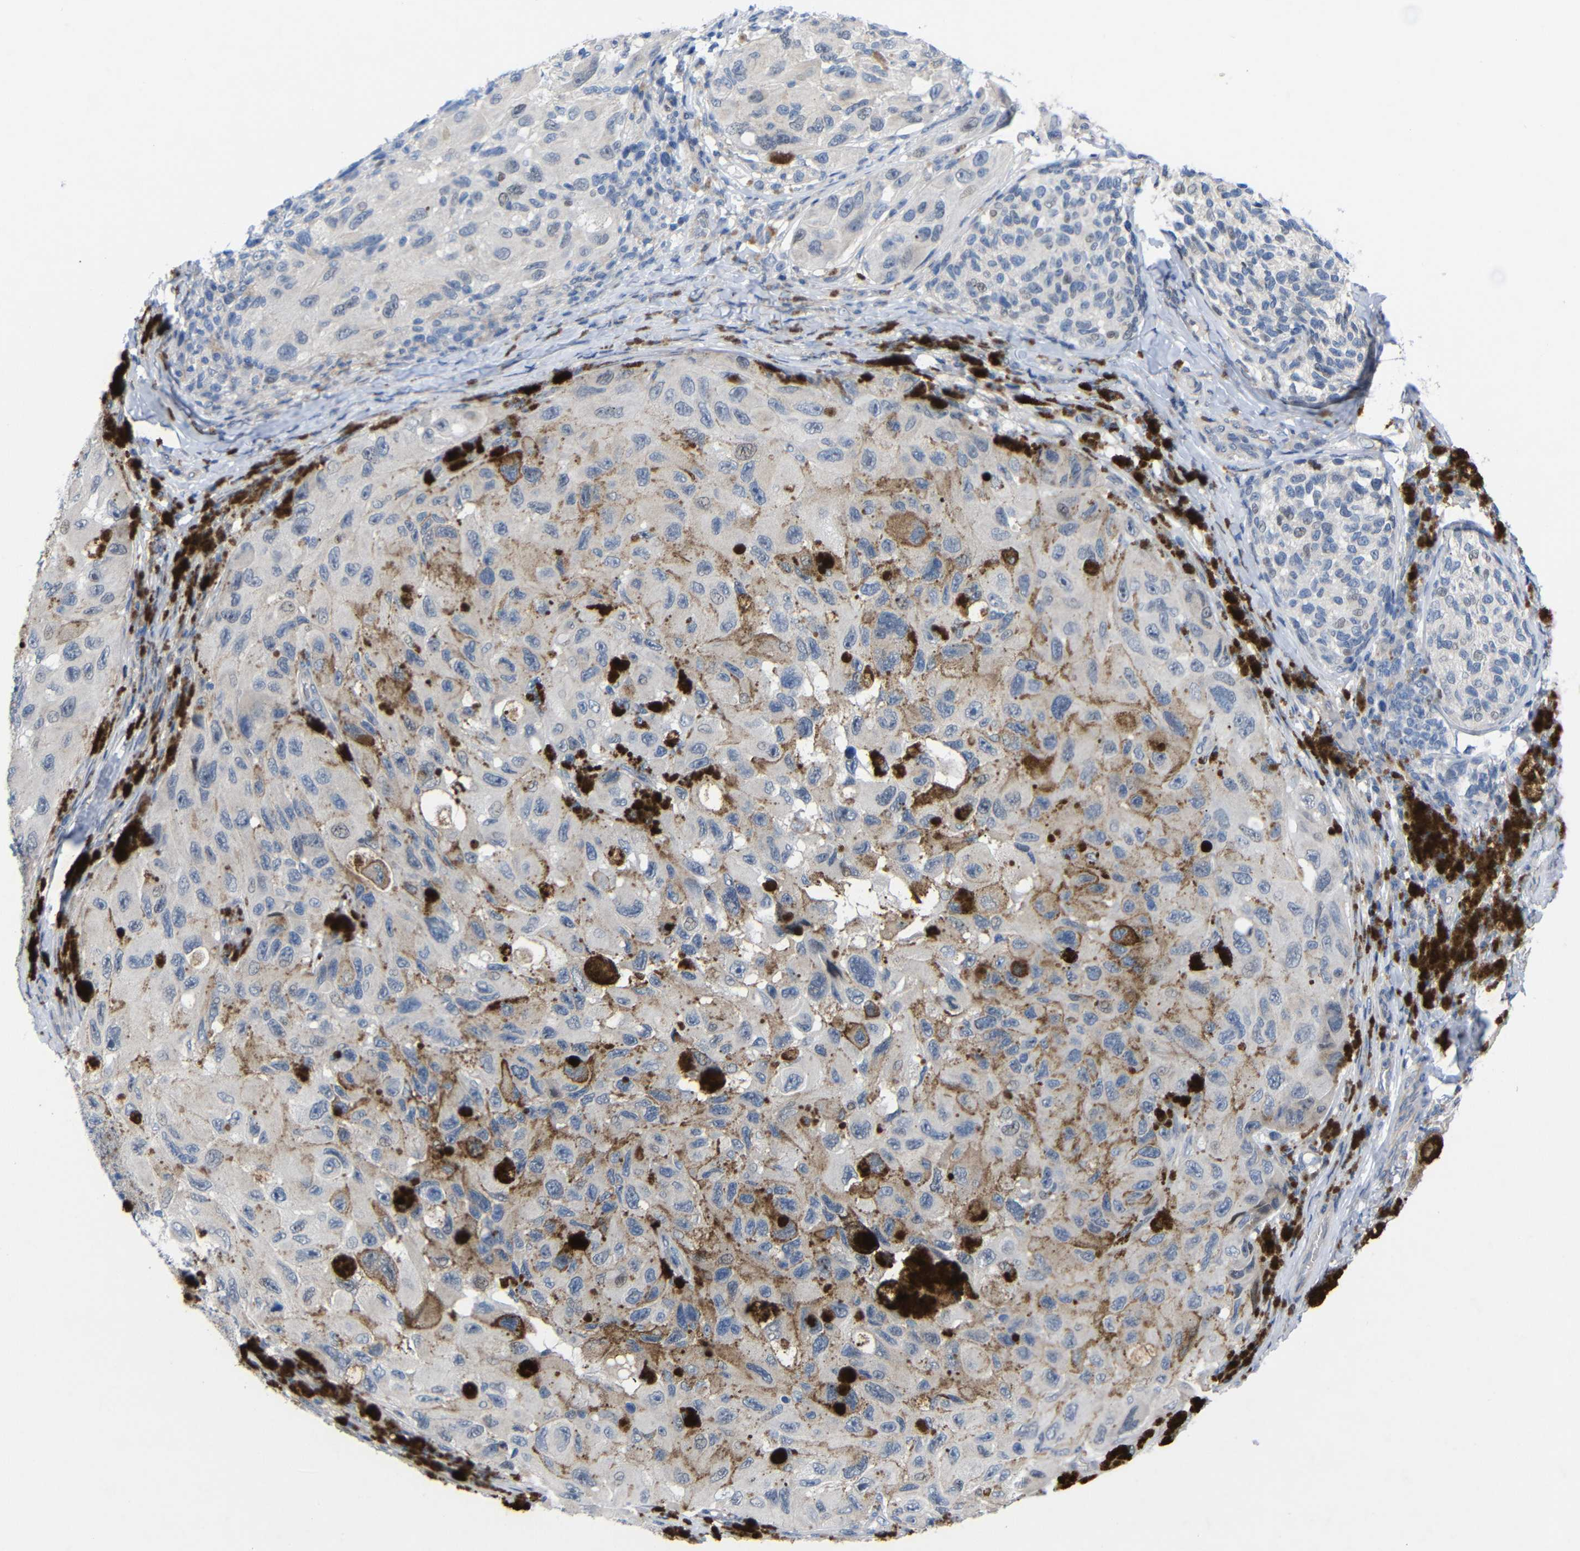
{"staining": {"intensity": "negative", "quantity": "none", "location": "none"}, "tissue": "melanoma", "cell_type": "Tumor cells", "image_type": "cancer", "snomed": [{"axis": "morphology", "description": "Malignant melanoma, NOS"}, {"axis": "topography", "description": "Skin"}], "caption": "Tumor cells are negative for protein expression in human melanoma.", "gene": "CMTM1", "patient": {"sex": "female", "age": 73}}